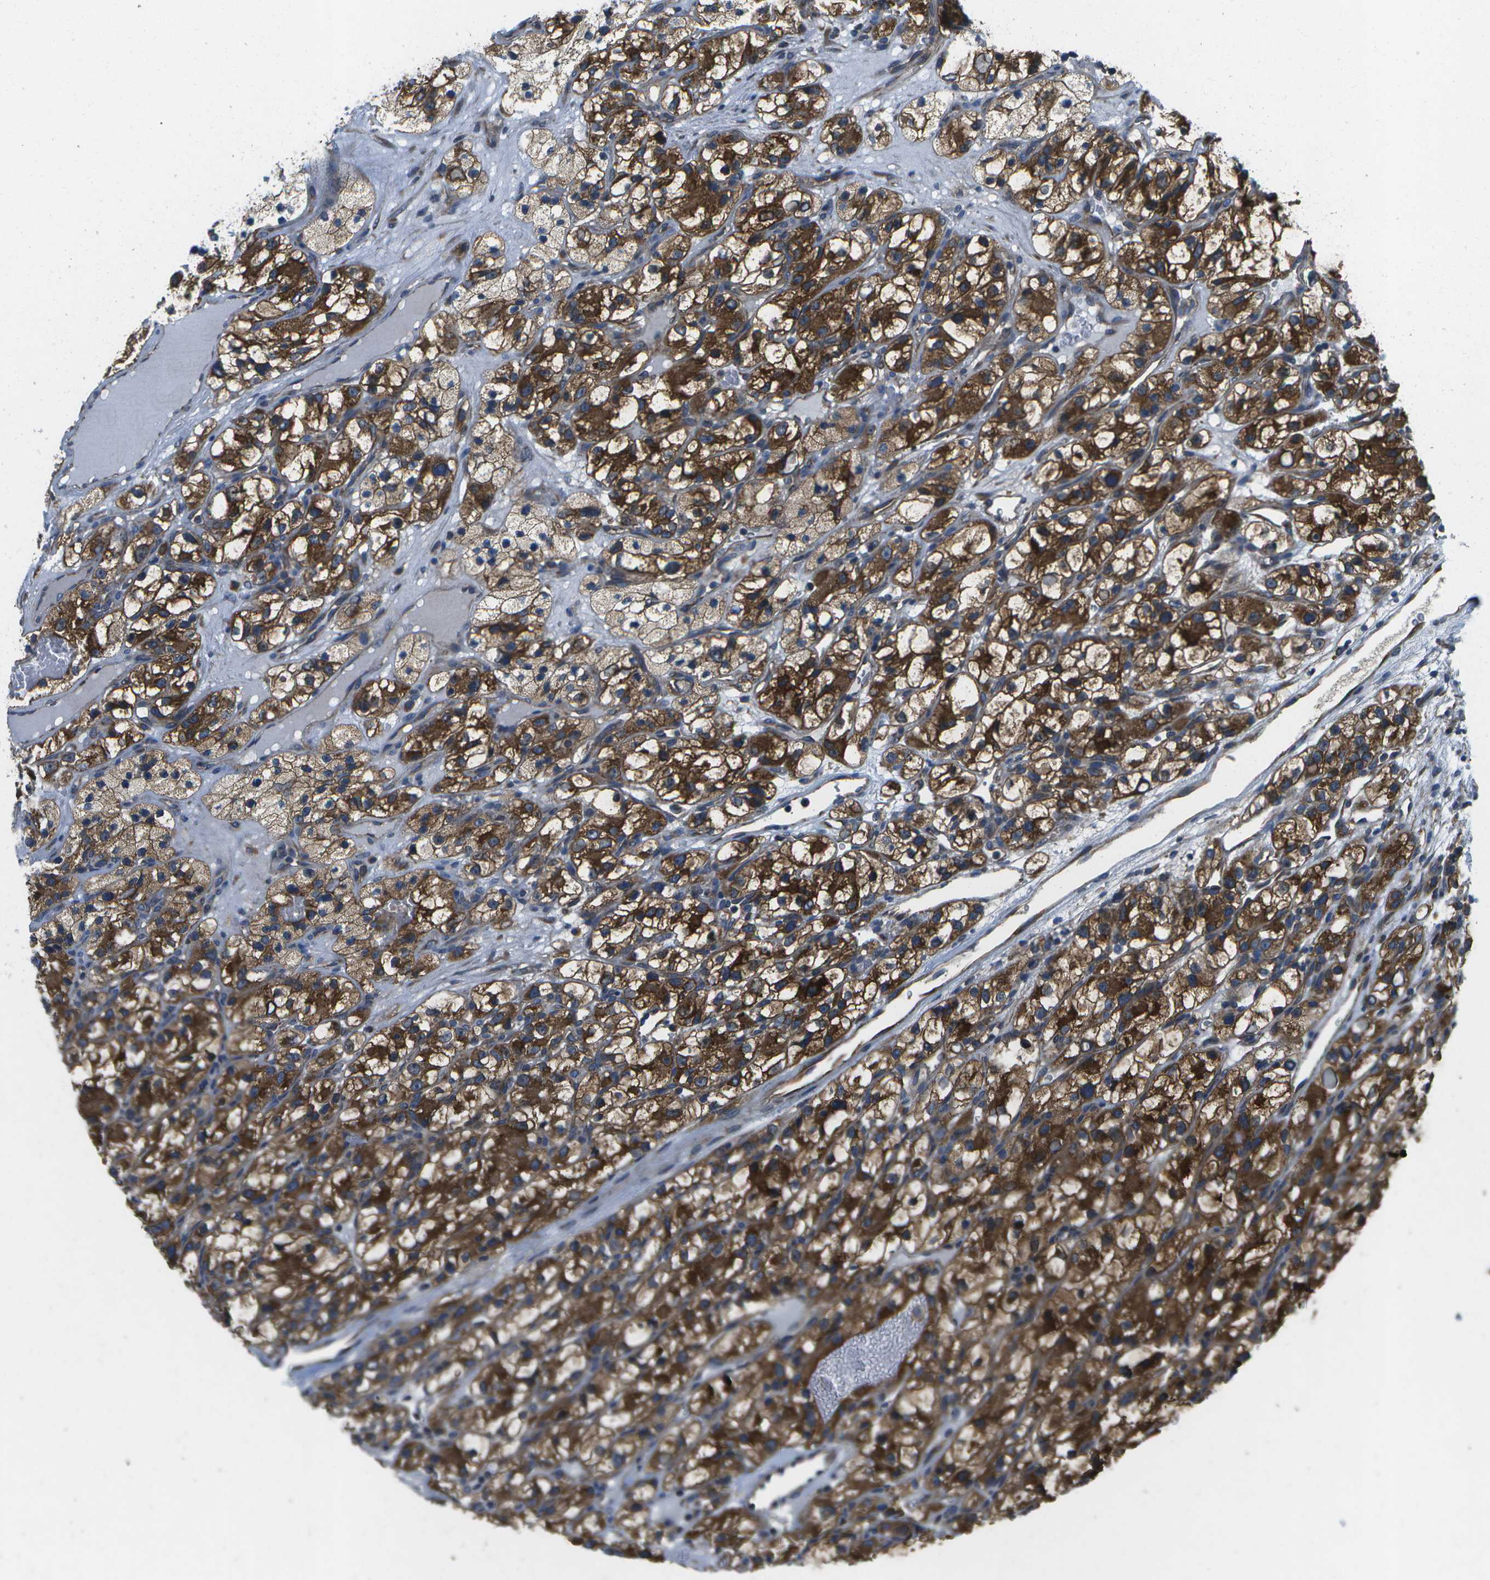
{"staining": {"intensity": "strong", "quantity": ">75%", "location": "cytoplasmic/membranous"}, "tissue": "renal cancer", "cell_type": "Tumor cells", "image_type": "cancer", "snomed": [{"axis": "morphology", "description": "Adenocarcinoma, NOS"}, {"axis": "topography", "description": "Kidney"}], "caption": "Tumor cells display high levels of strong cytoplasmic/membranous positivity in about >75% of cells in renal adenocarcinoma. (DAB (3,3'-diaminobenzidine) IHC, brown staining for protein, blue staining for nuclei).", "gene": "MVK", "patient": {"sex": "female", "age": 57}}